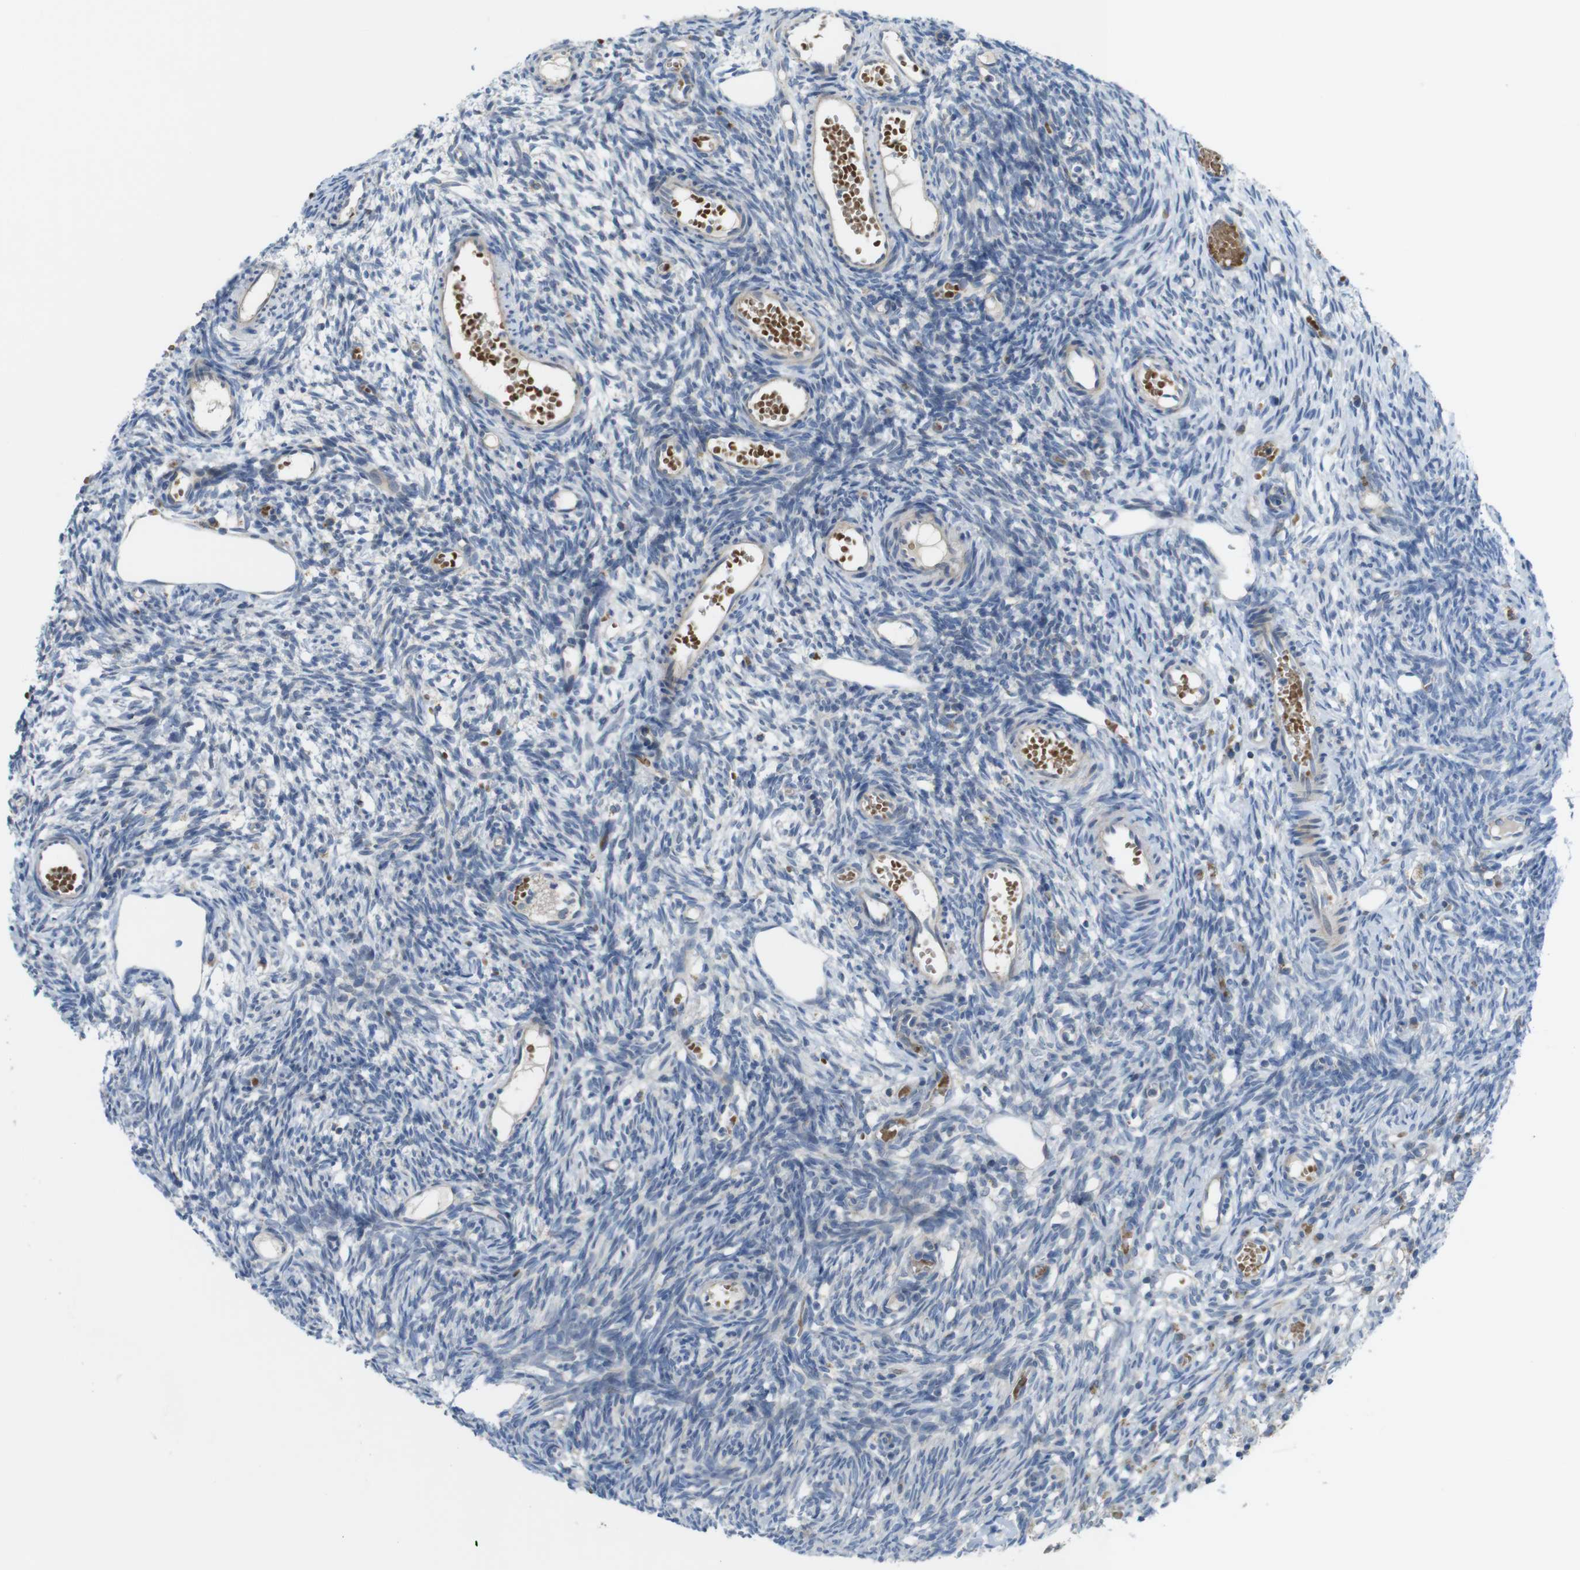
{"staining": {"intensity": "negative", "quantity": "none", "location": "none"}, "tissue": "ovary", "cell_type": "Ovarian stroma cells", "image_type": "normal", "snomed": [{"axis": "morphology", "description": "Normal tissue, NOS"}, {"axis": "topography", "description": "Ovary"}], "caption": "This is an IHC photomicrograph of benign ovary. There is no staining in ovarian stroma cells.", "gene": "MARCHF1", "patient": {"sex": "female", "age": 35}}